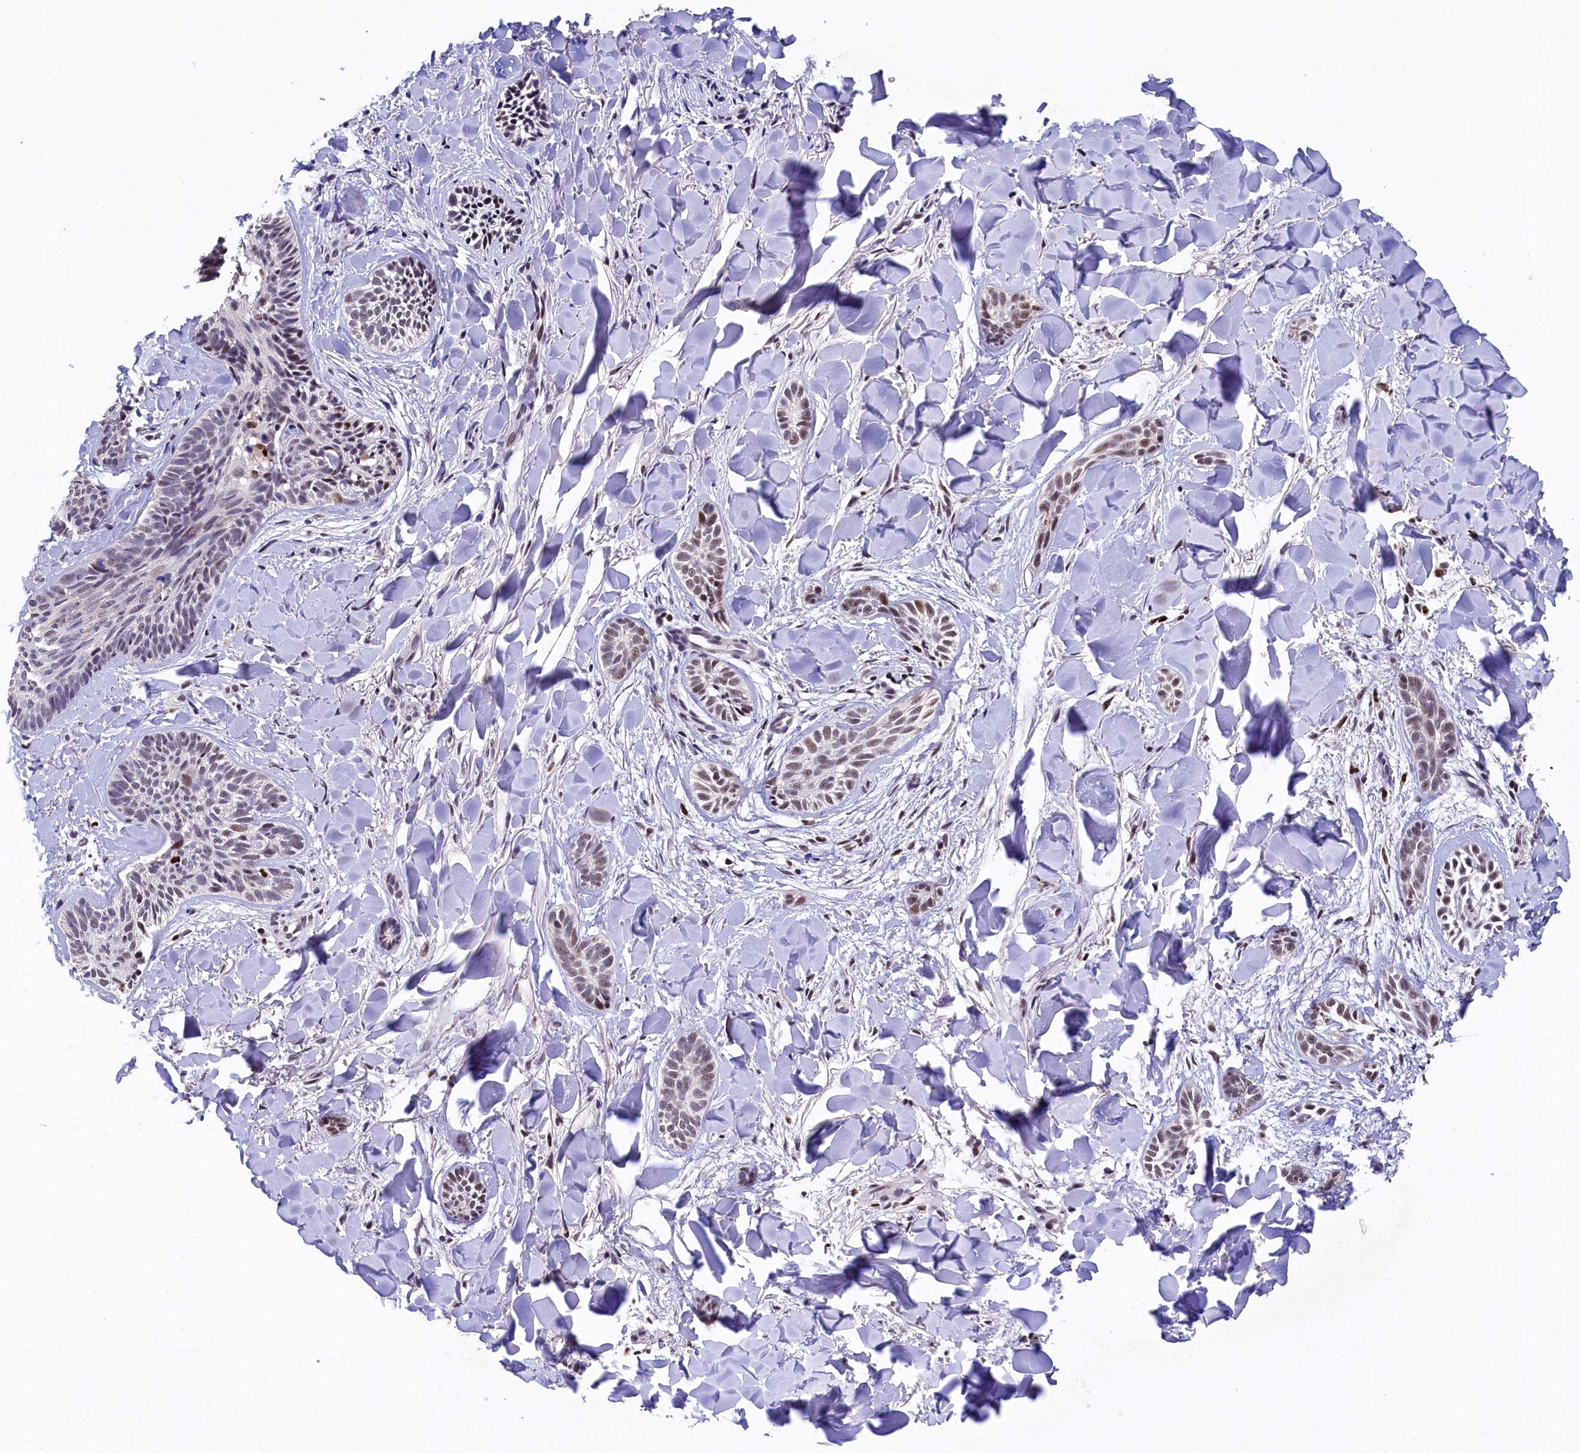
{"staining": {"intensity": "weak", "quantity": ">75%", "location": "nuclear"}, "tissue": "skin cancer", "cell_type": "Tumor cells", "image_type": "cancer", "snomed": [{"axis": "morphology", "description": "Basal cell carcinoma"}, {"axis": "topography", "description": "Skin"}], "caption": "The photomicrograph shows staining of skin cancer, revealing weak nuclear protein staining (brown color) within tumor cells. Immunohistochemistry (ihc) stains the protein of interest in brown and the nuclei are stained blue.", "gene": "HECTD4", "patient": {"sex": "female", "age": 59}}